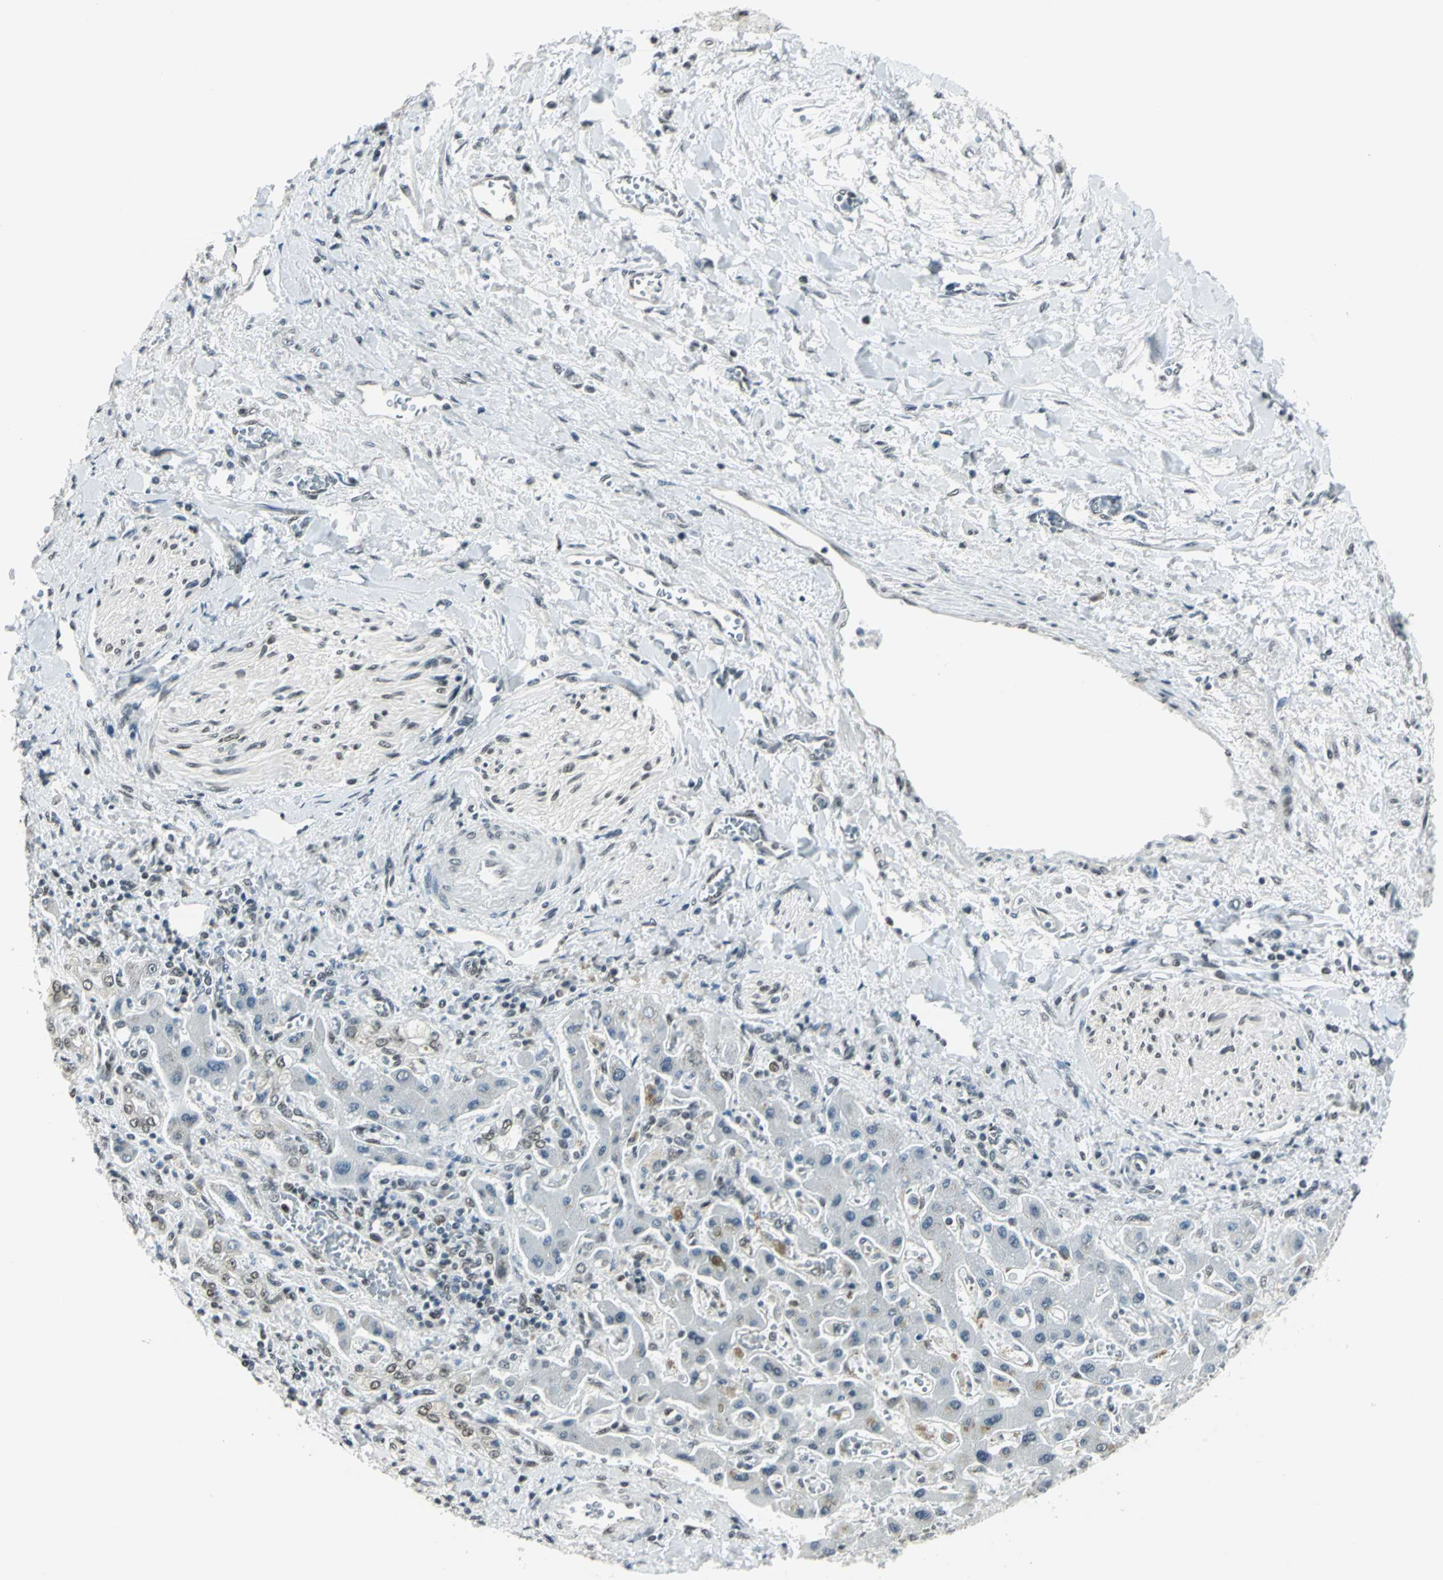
{"staining": {"intensity": "weak", "quantity": "25%-75%", "location": "nuclear"}, "tissue": "liver cancer", "cell_type": "Tumor cells", "image_type": "cancer", "snomed": [{"axis": "morphology", "description": "Cholangiocarcinoma"}, {"axis": "topography", "description": "Liver"}], "caption": "Brown immunohistochemical staining in human cholangiocarcinoma (liver) demonstrates weak nuclear positivity in approximately 25%-75% of tumor cells.", "gene": "ADNP", "patient": {"sex": "male", "age": 50}}